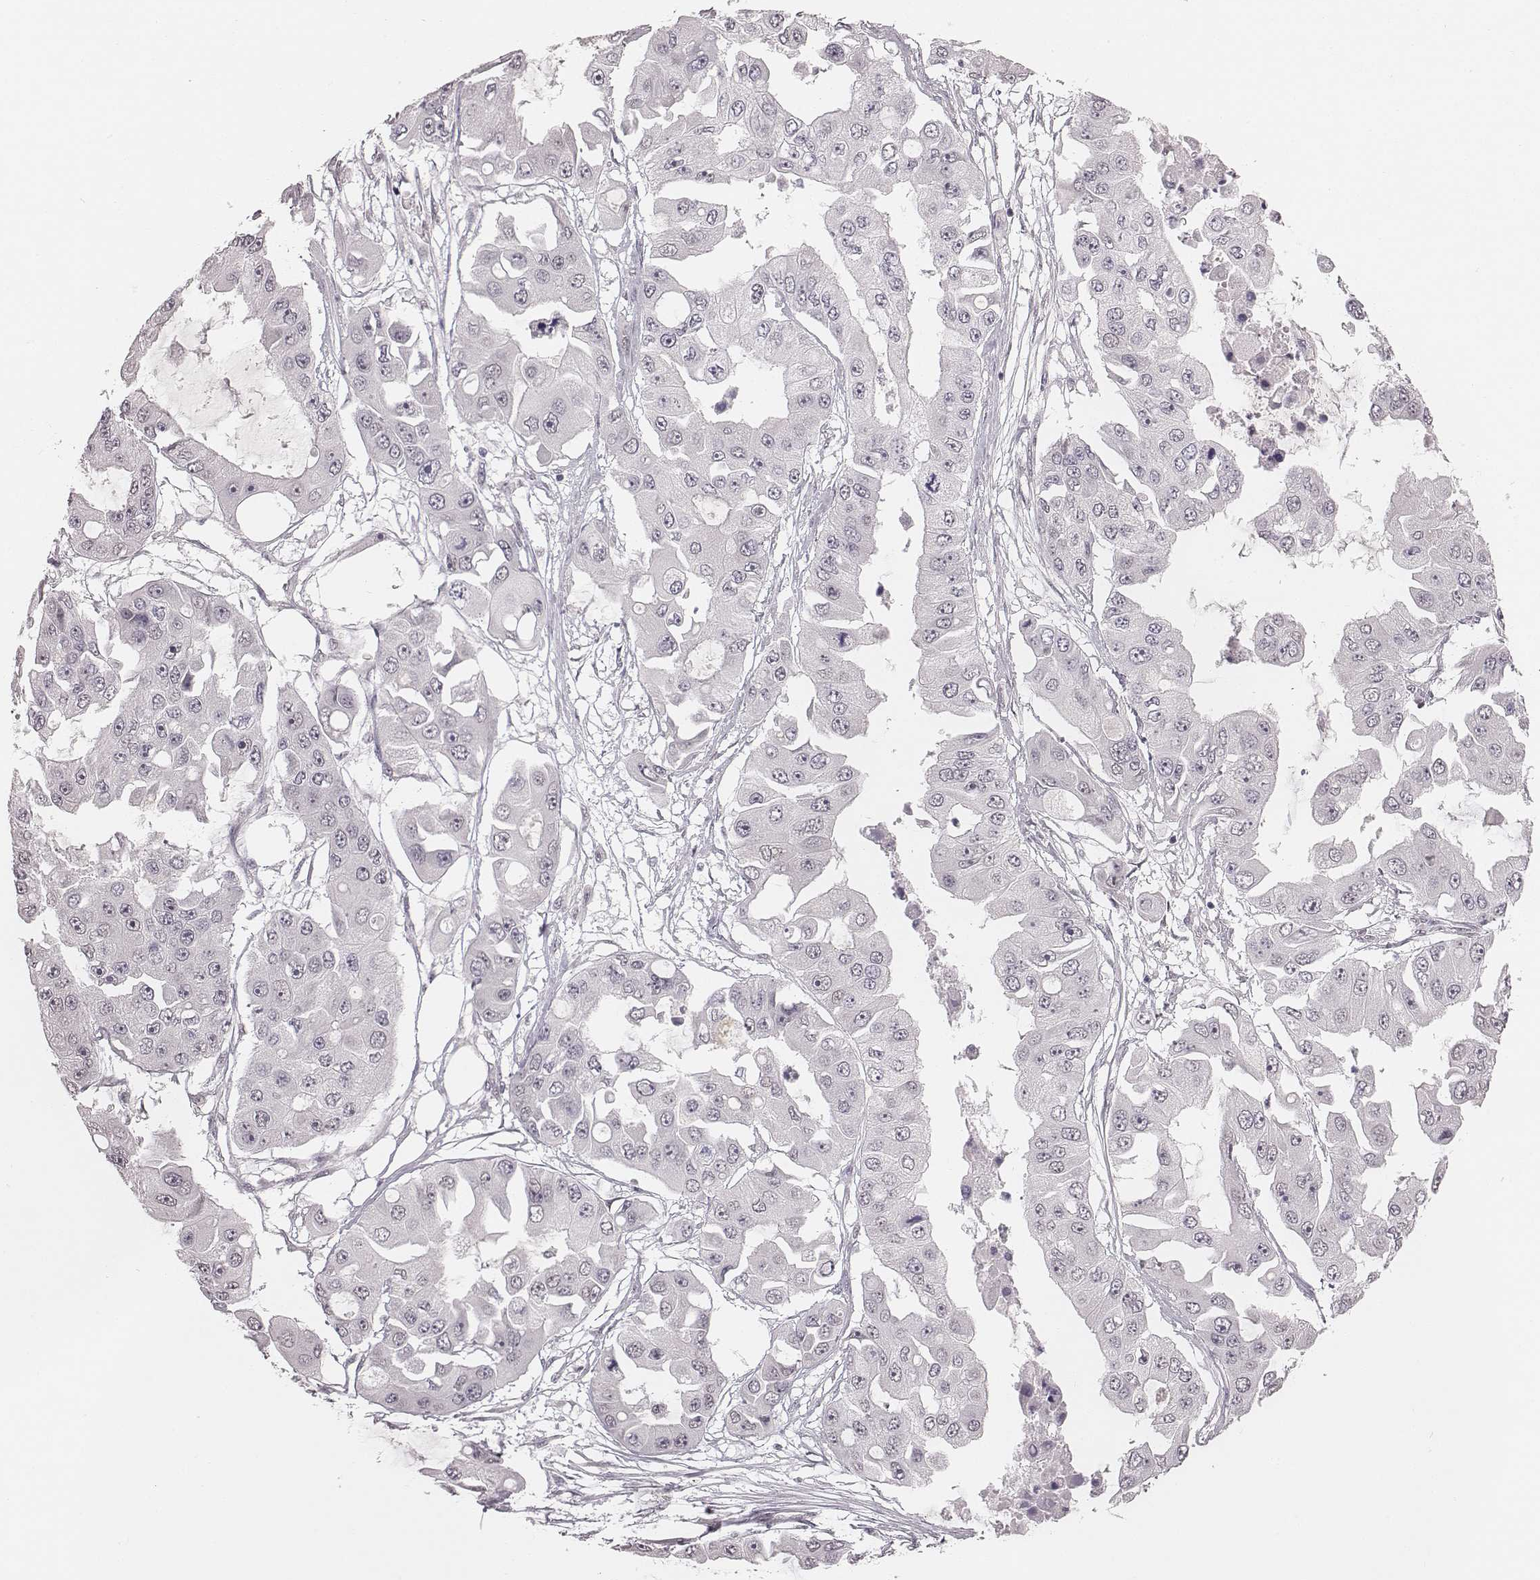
{"staining": {"intensity": "negative", "quantity": "none", "location": "none"}, "tissue": "ovarian cancer", "cell_type": "Tumor cells", "image_type": "cancer", "snomed": [{"axis": "morphology", "description": "Cystadenocarcinoma, serous, NOS"}, {"axis": "topography", "description": "Ovary"}], "caption": "Tumor cells are negative for brown protein staining in ovarian cancer (serous cystadenocarcinoma). (Brightfield microscopy of DAB (3,3'-diaminobenzidine) IHC at high magnification).", "gene": "RPGRIP1", "patient": {"sex": "female", "age": 56}}